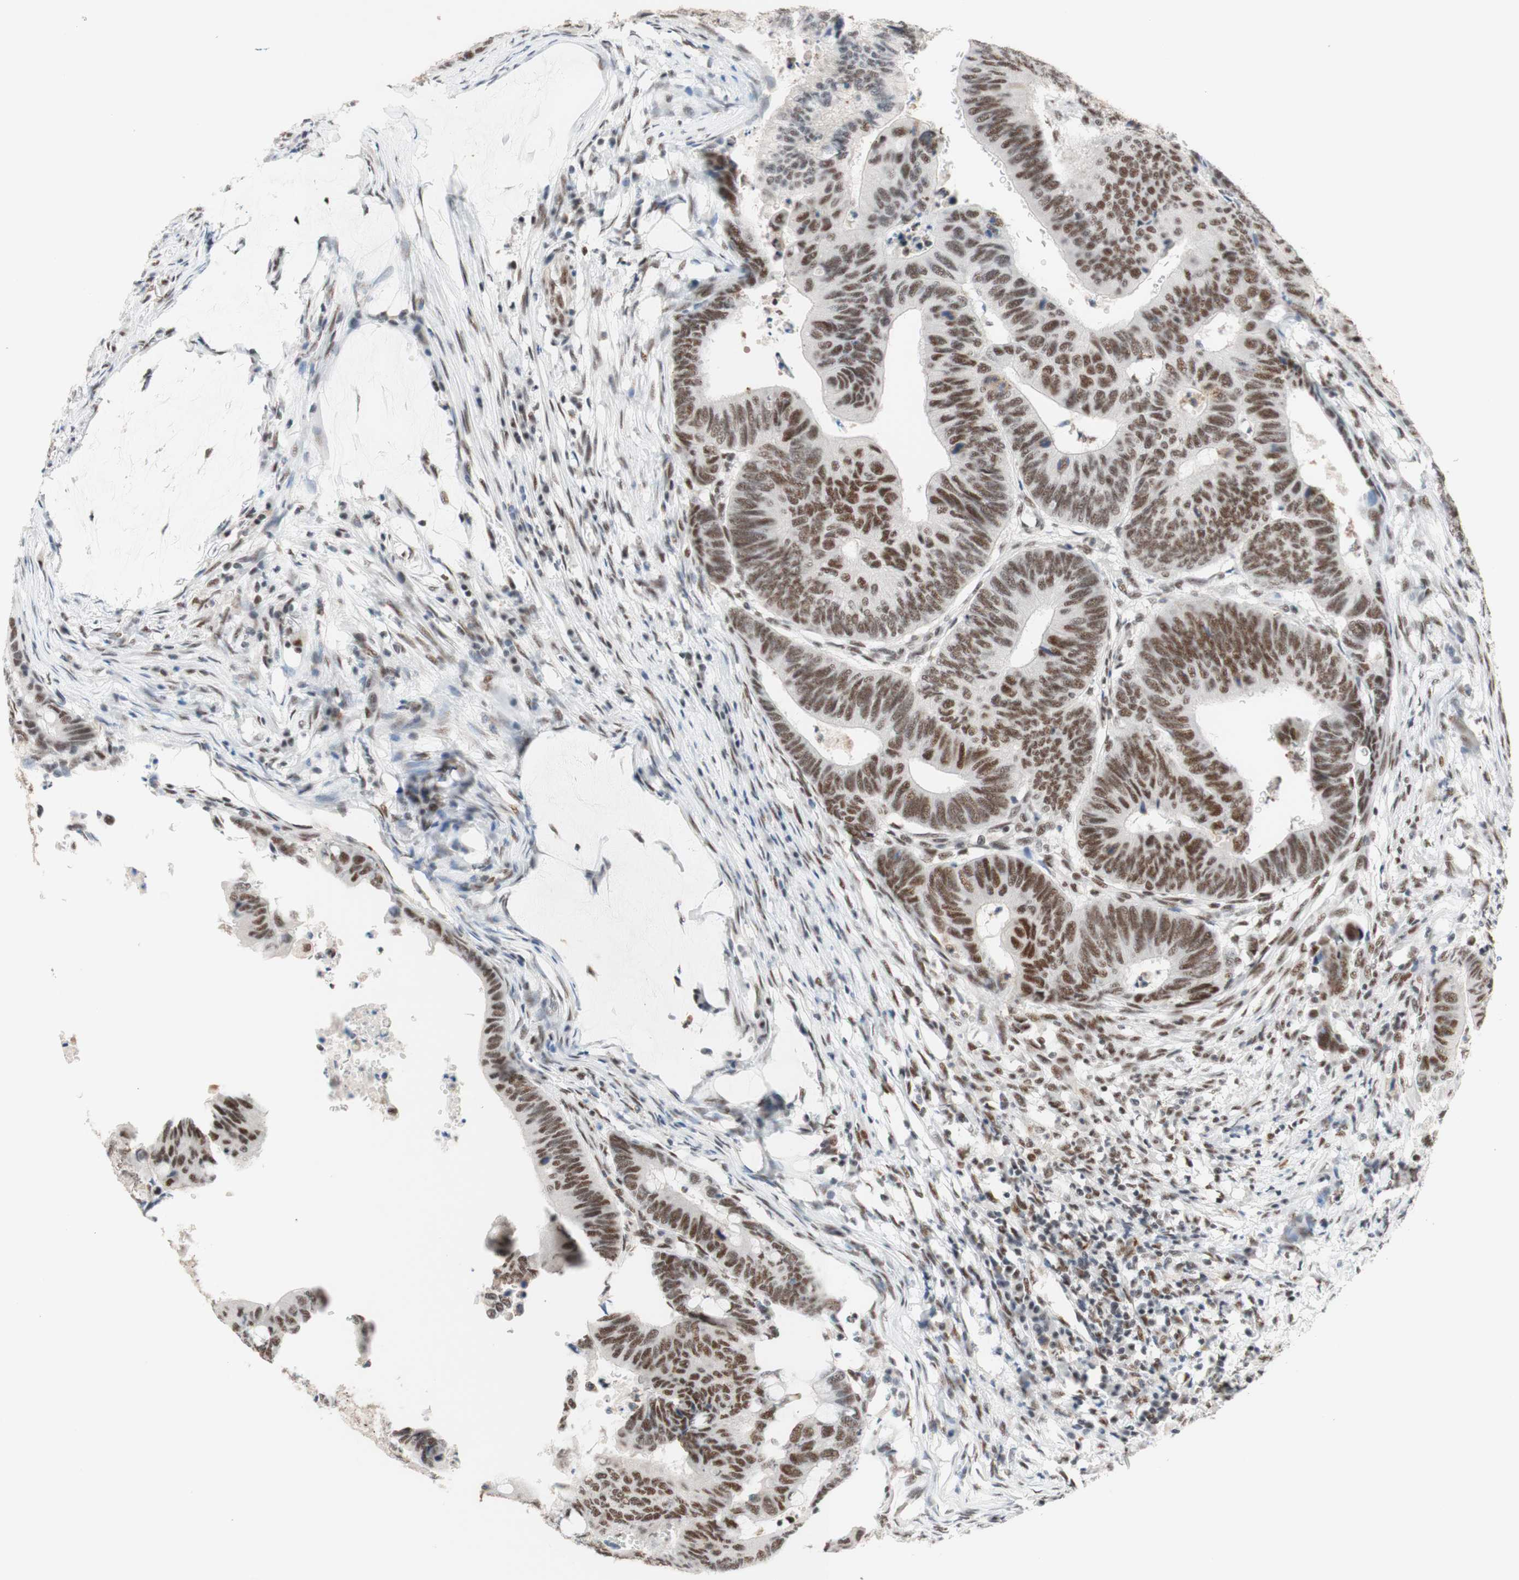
{"staining": {"intensity": "moderate", "quantity": ">75%", "location": "nuclear"}, "tissue": "colorectal cancer", "cell_type": "Tumor cells", "image_type": "cancer", "snomed": [{"axis": "morphology", "description": "Normal tissue, NOS"}, {"axis": "morphology", "description": "Adenocarcinoma, NOS"}, {"axis": "topography", "description": "Rectum"}, {"axis": "topography", "description": "Peripheral nerve tissue"}], "caption": "Protein staining of colorectal cancer tissue exhibits moderate nuclear positivity in approximately >75% of tumor cells. (Brightfield microscopy of DAB IHC at high magnification).", "gene": "PRPF19", "patient": {"sex": "male", "age": 92}}